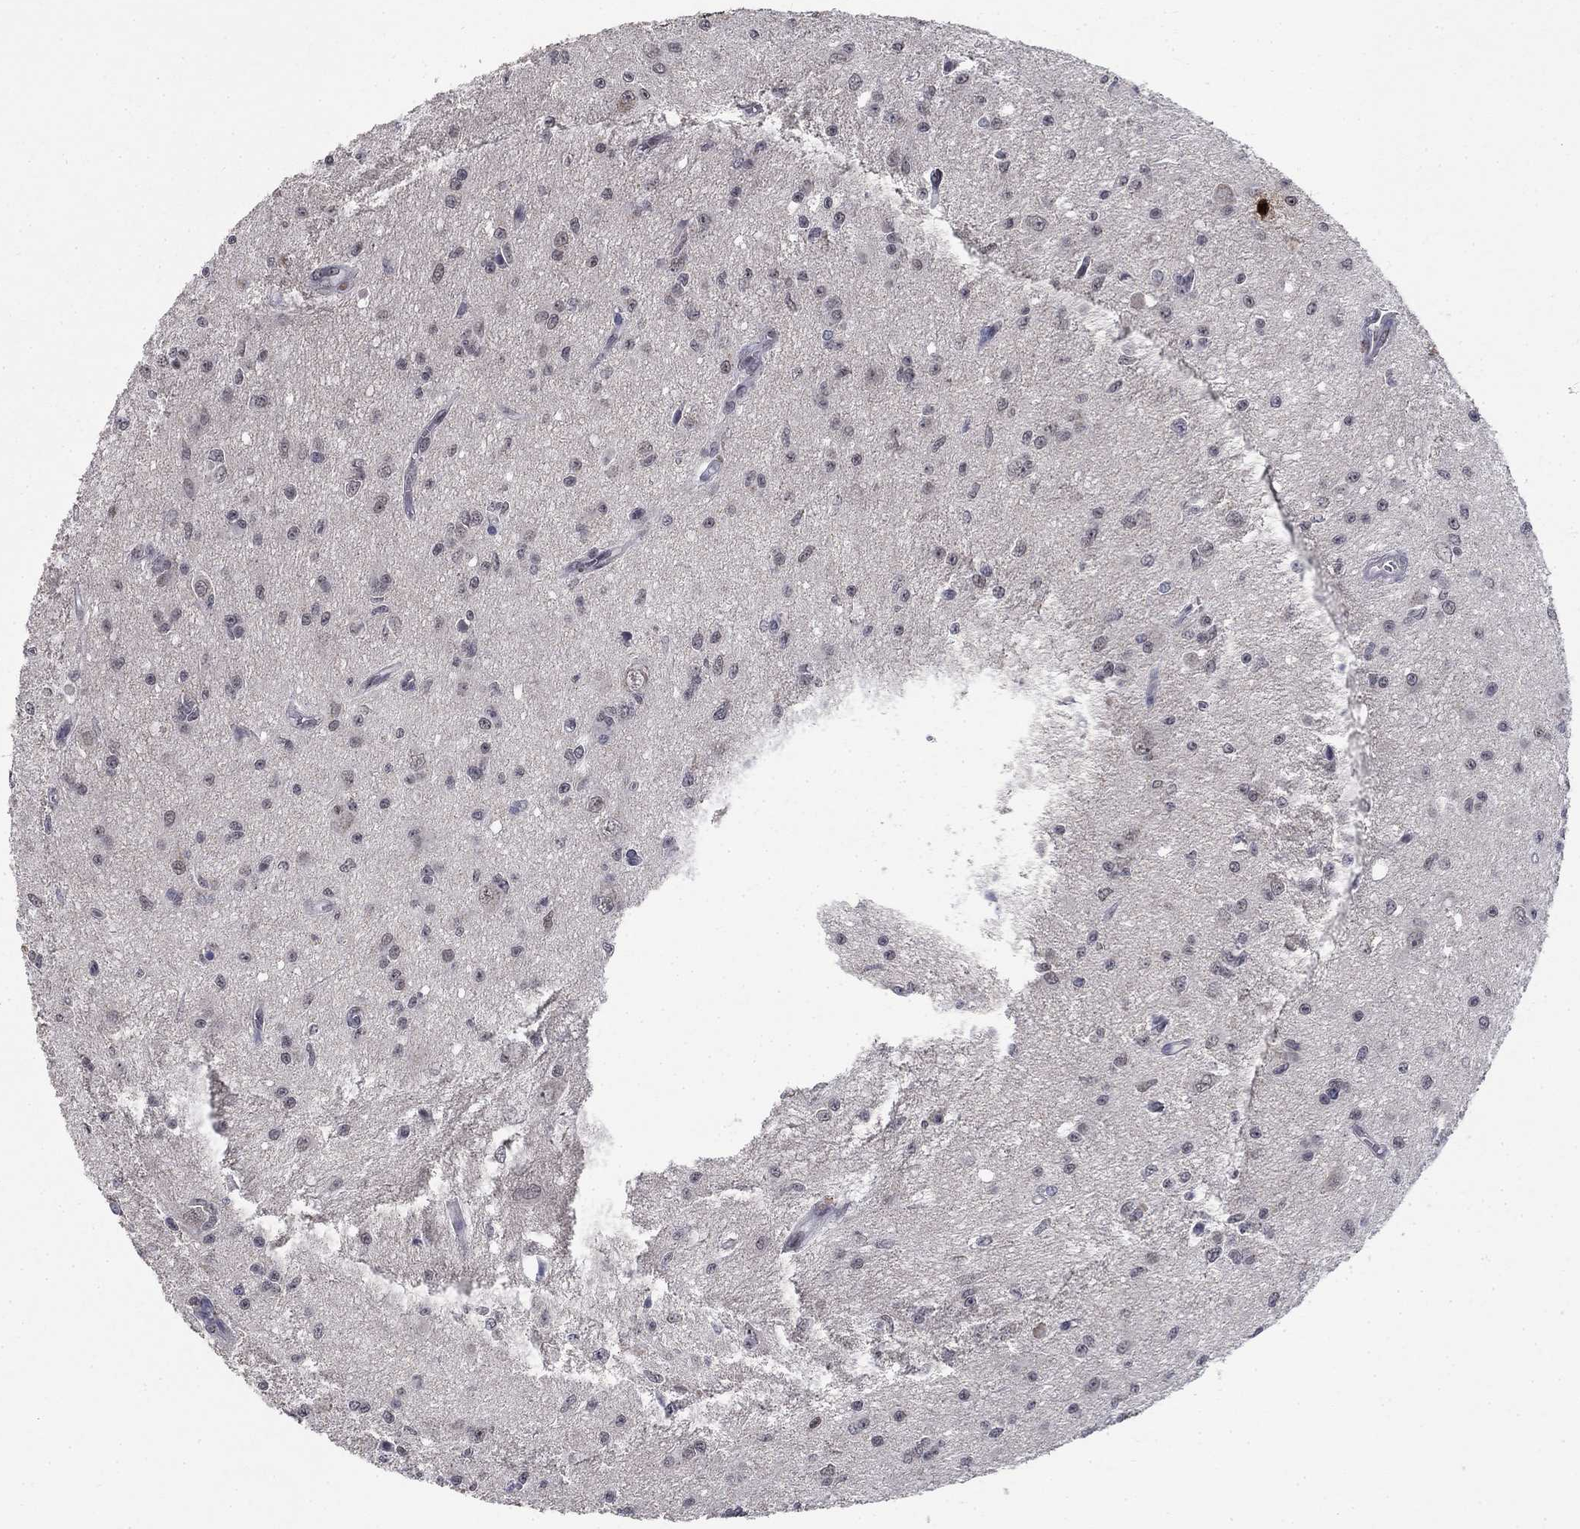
{"staining": {"intensity": "negative", "quantity": "none", "location": "none"}, "tissue": "glioma", "cell_type": "Tumor cells", "image_type": "cancer", "snomed": [{"axis": "morphology", "description": "Glioma, malignant, Low grade"}, {"axis": "topography", "description": "Brain"}], "caption": "Immunohistochemistry micrograph of malignant glioma (low-grade) stained for a protein (brown), which displays no expression in tumor cells.", "gene": "SPATA33", "patient": {"sex": "female", "age": 45}}